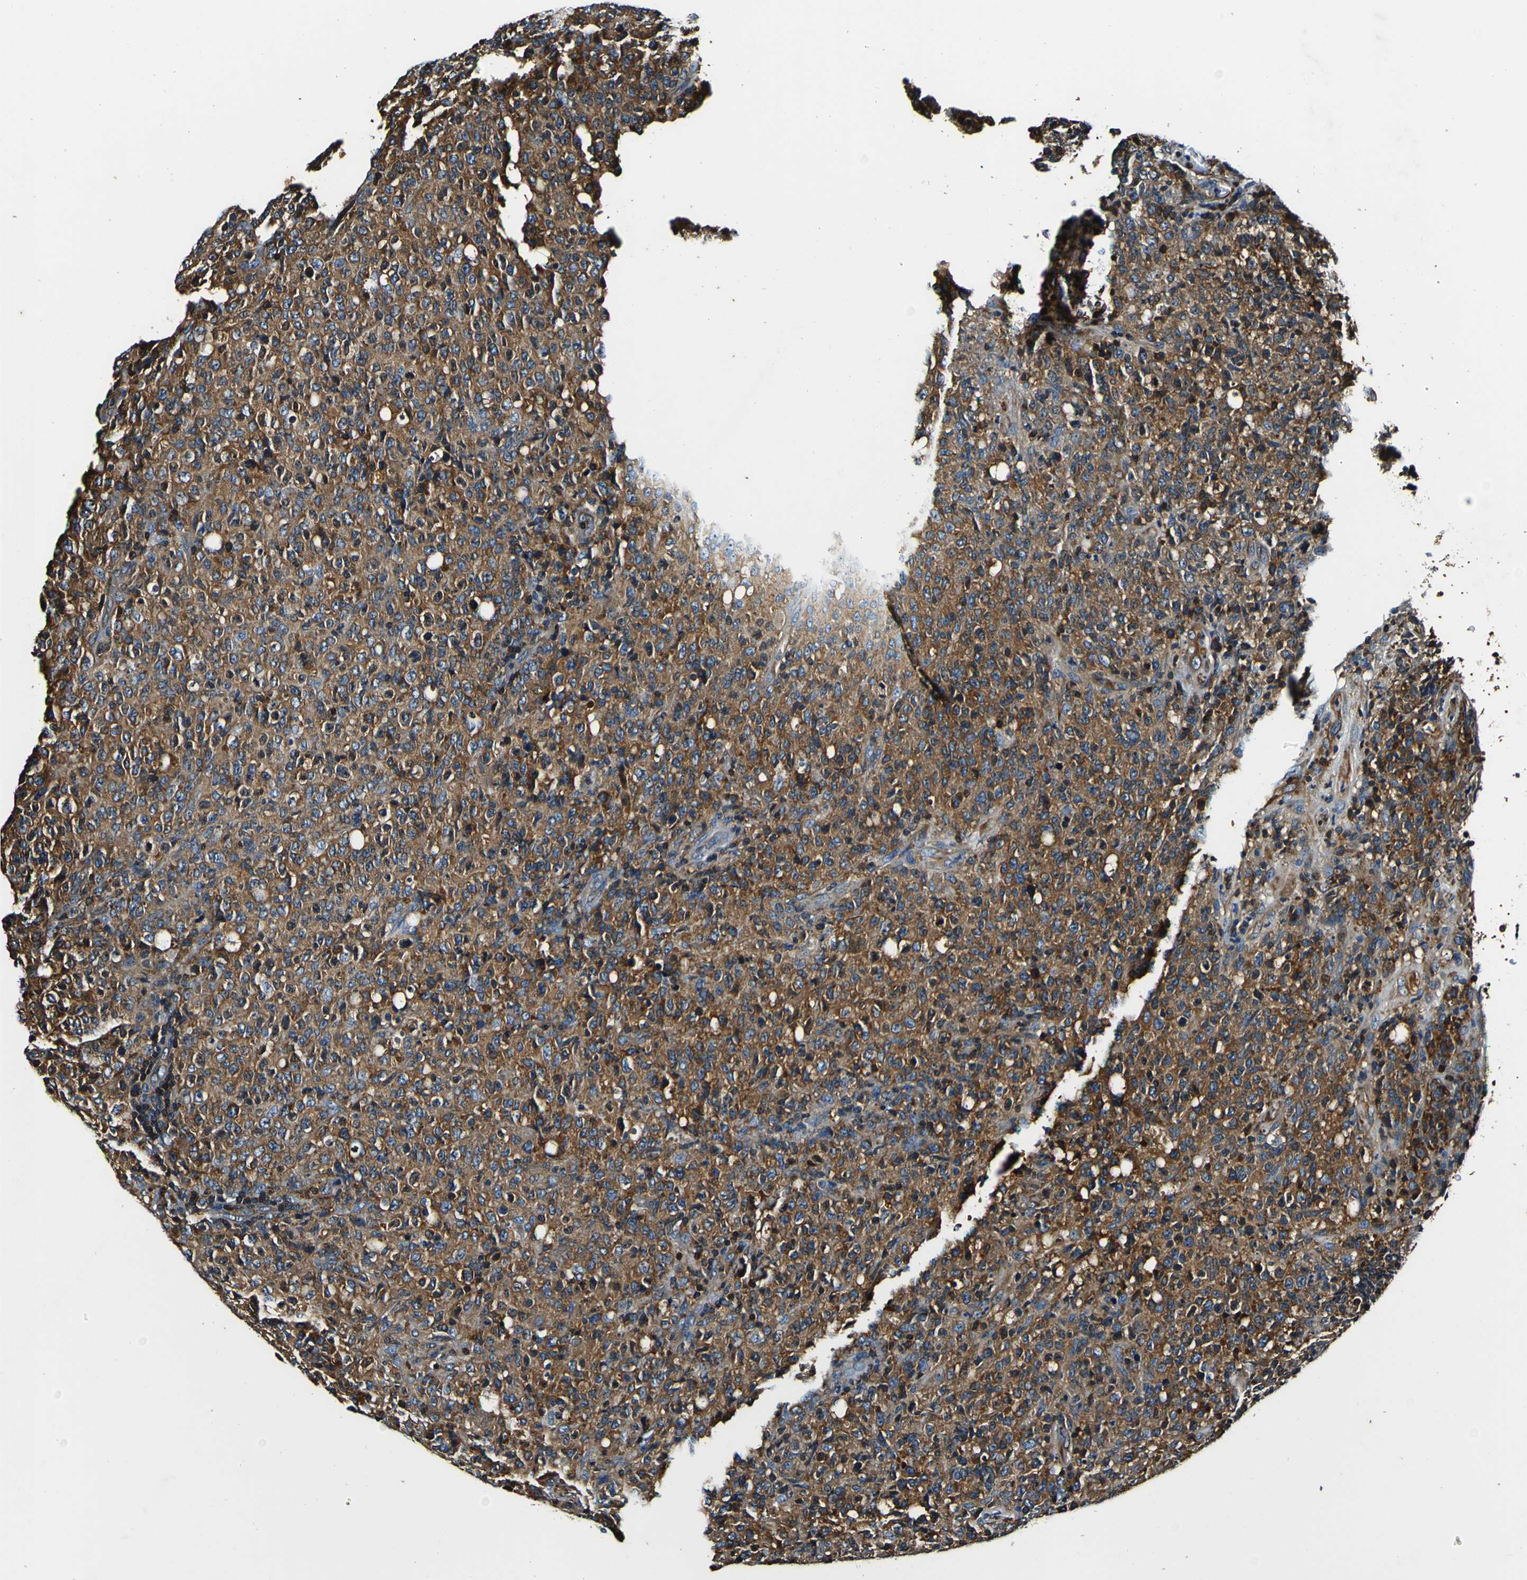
{"staining": {"intensity": "moderate", "quantity": ">75%", "location": "cytoplasmic/membranous"}, "tissue": "lymphoma", "cell_type": "Tumor cells", "image_type": "cancer", "snomed": [{"axis": "morphology", "description": "Malignant lymphoma, non-Hodgkin's type, High grade"}, {"axis": "topography", "description": "Tonsil"}], "caption": "DAB (3,3'-diaminobenzidine) immunohistochemical staining of lymphoma displays moderate cytoplasmic/membranous protein expression in about >75% of tumor cells. (DAB (3,3'-diaminobenzidine) IHC, brown staining for protein, blue staining for nuclei).", "gene": "RHOT2", "patient": {"sex": "female", "age": 36}}